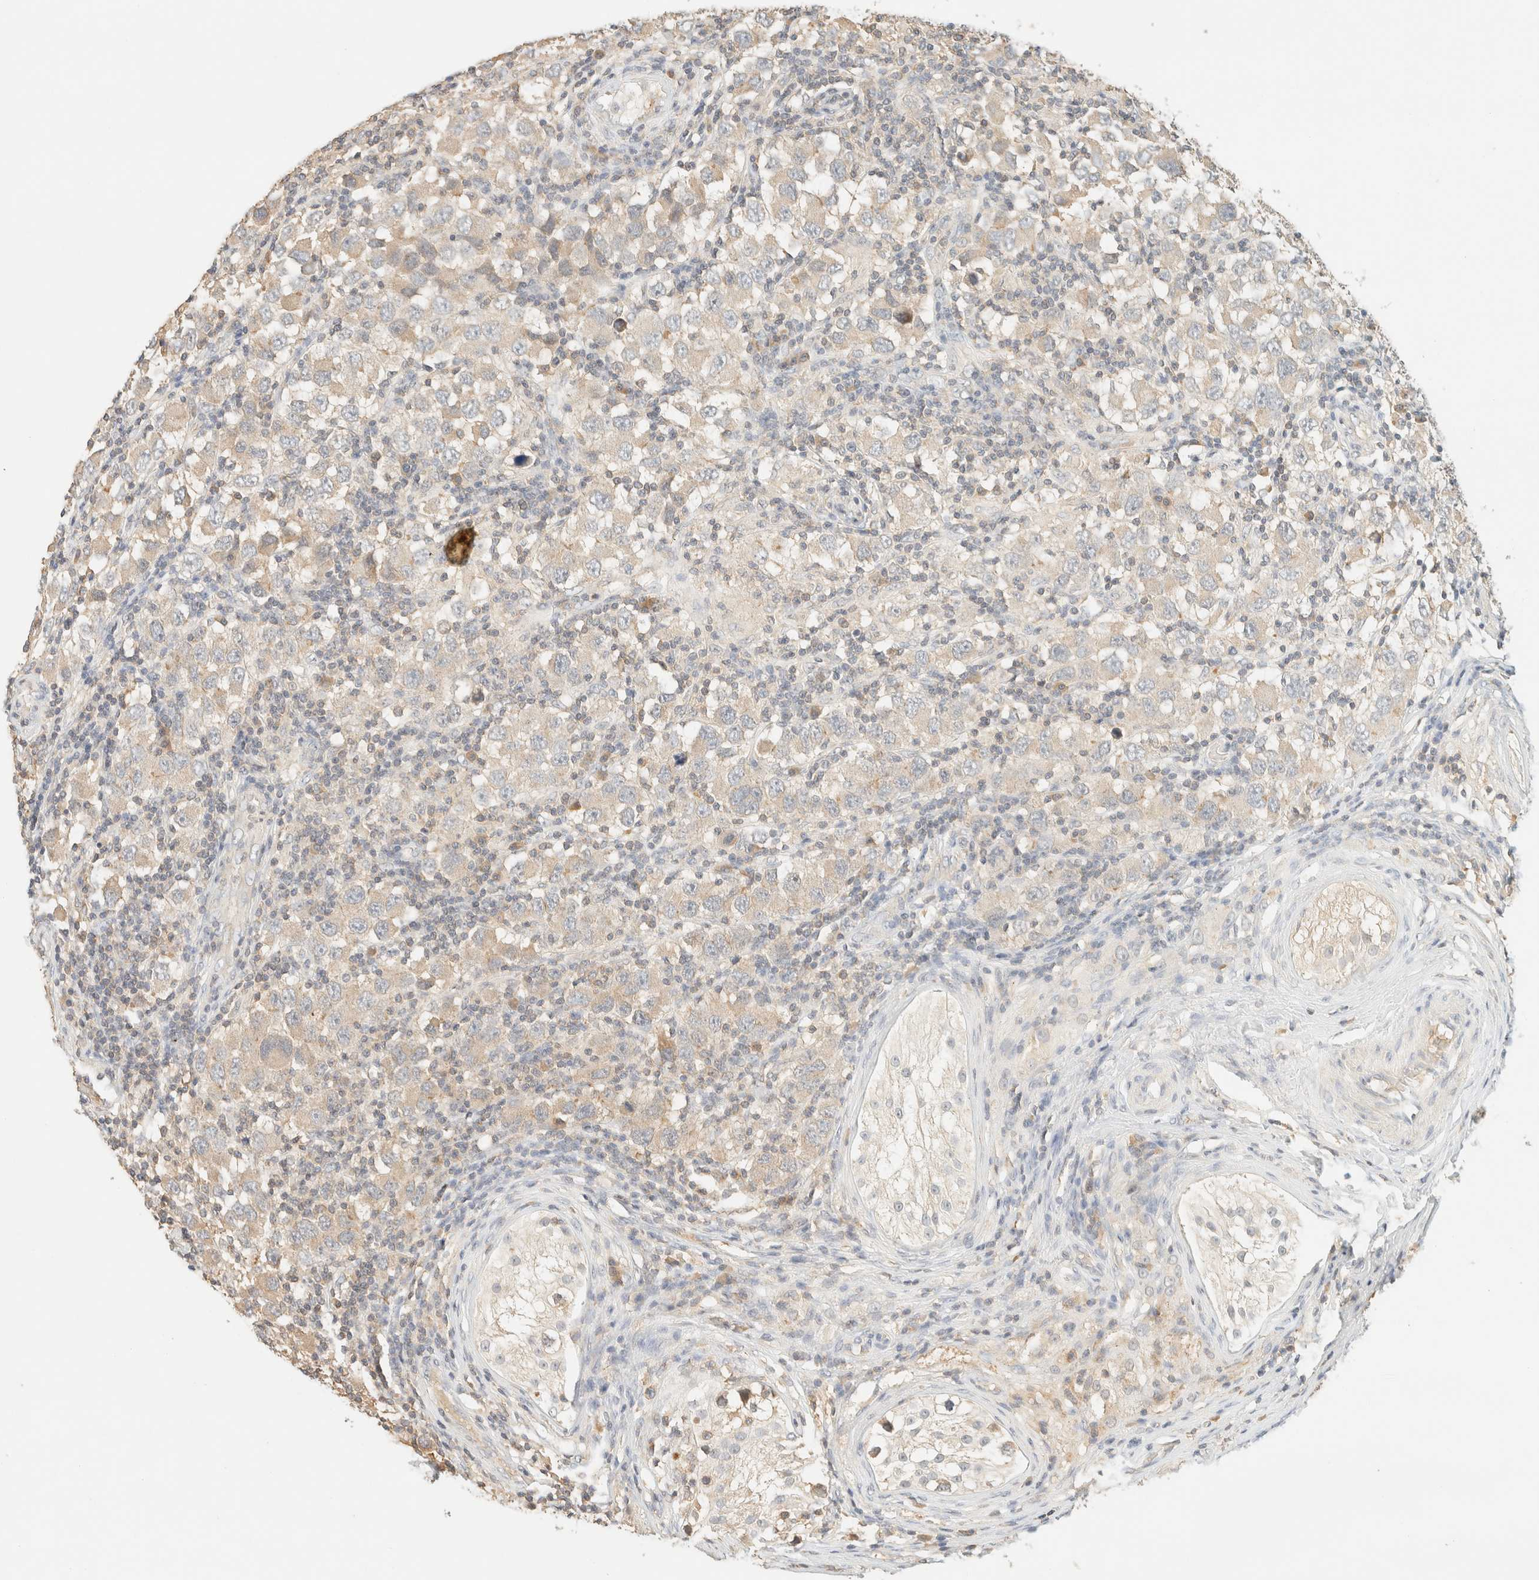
{"staining": {"intensity": "negative", "quantity": "none", "location": "none"}, "tissue": "testis cancer", "cell_type": "Tumor cells", "image_type": "cancer", "snomed": [{"axis": "morphology", "description": "Carcinoma, Embryonal, NOS"}, {"axis": "topography", "description": "Testis"}], "caption": "This is an immunohistochemistry (IHC) histopathology image of testis embryonal carcinoma. There is no positivity in tumor cells.", "gene": "TIMD4", "patient": {"sex": "male", "age": 21}}